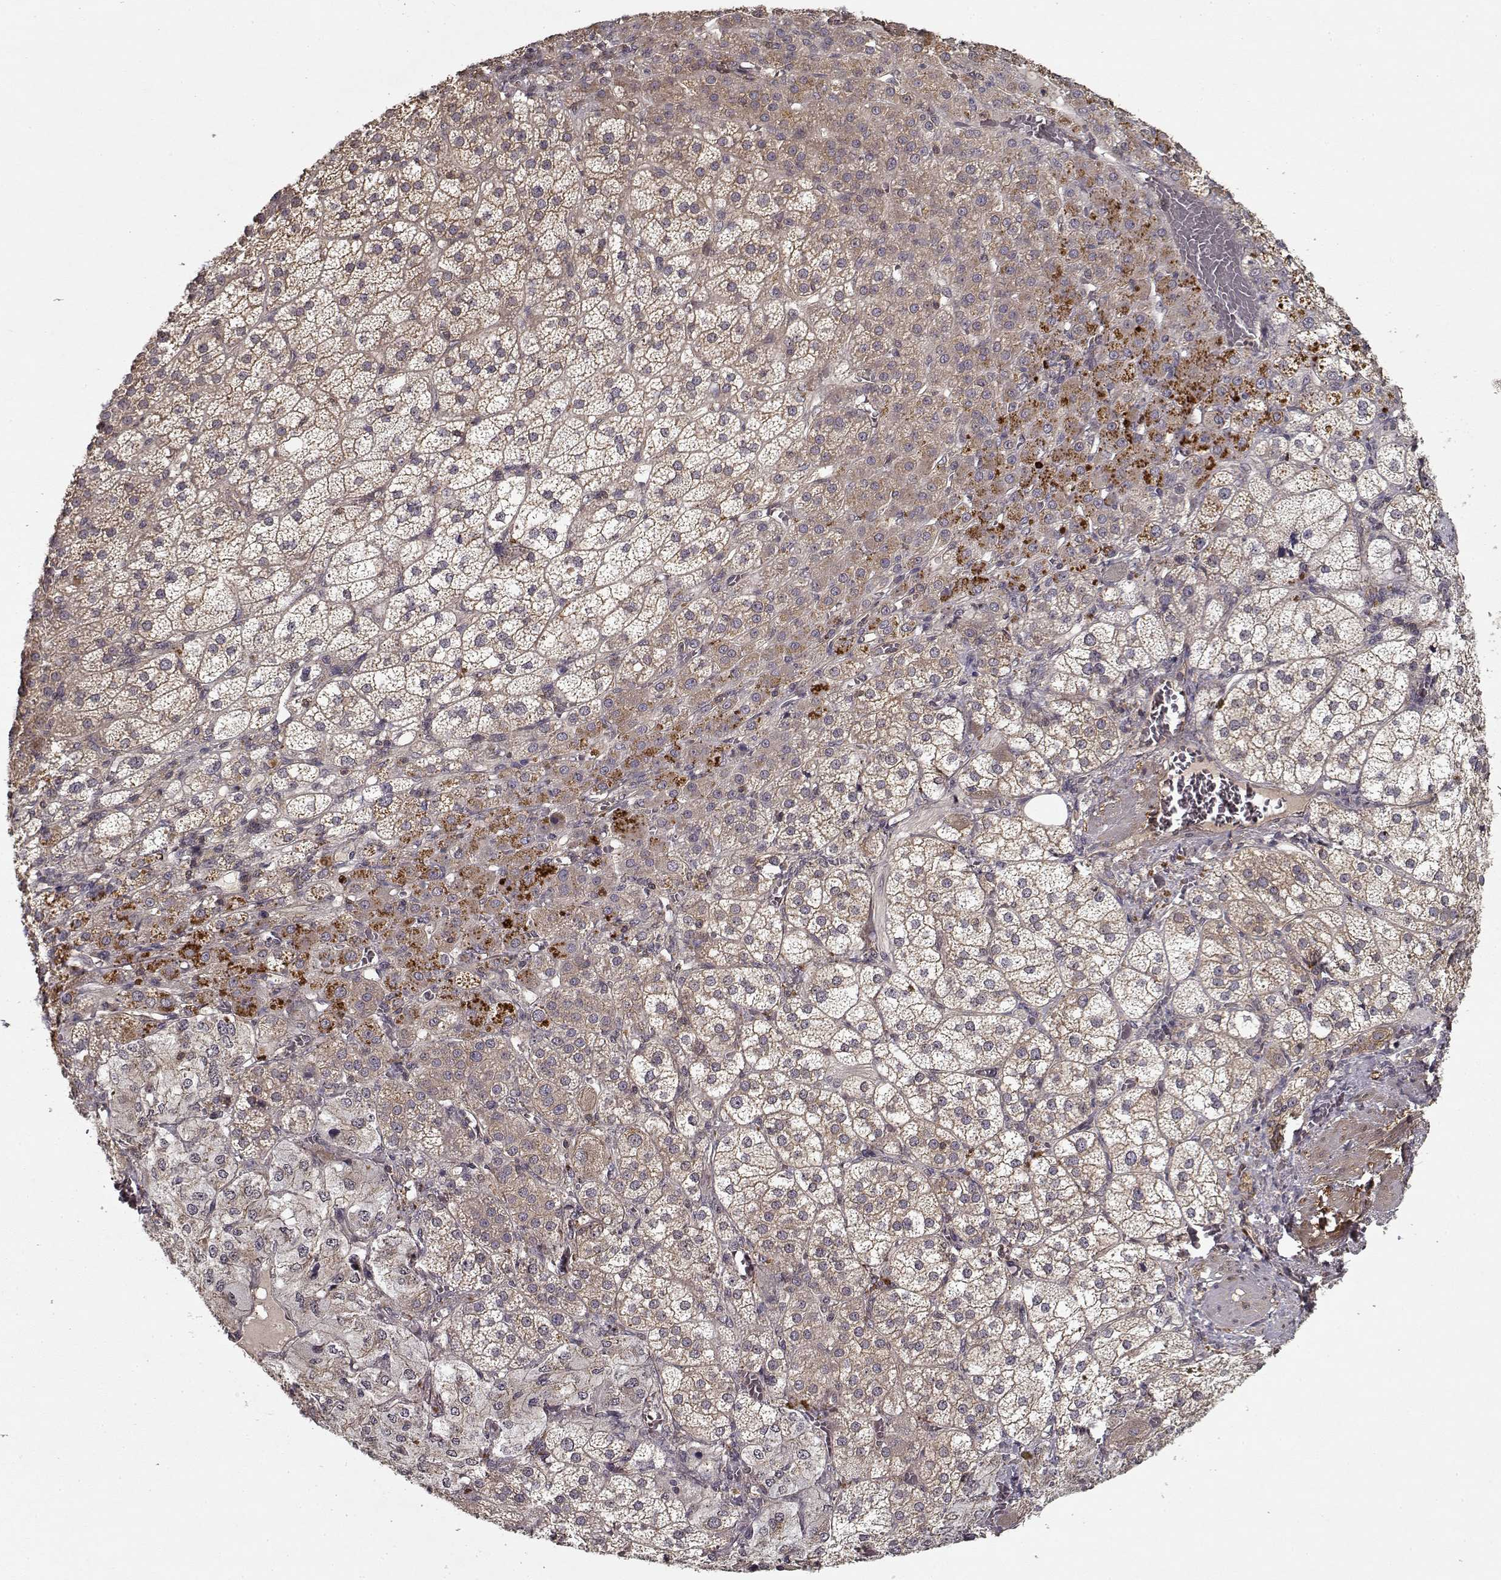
{"staining": {"intensity": "weak", "quantity": ">75%", "location": "cytoplasmic/membranous"}, "tissue": "adrenal gland", "cell_type": "Glandular cells", "image_type": "normal", "snomed": [{"axis": "morphology", "description": "Normal tissue, NOS"}, {"axis": "topography", "description": "Adrenal gland"}], "caption": "Protein expression analysis of benign adrenal gland reveals weak cytoplasmic/membranous expression in about >75% of glandular cells.", "gene": "PPP1R12A", "patient": {"sex": "female", "age": 60}}